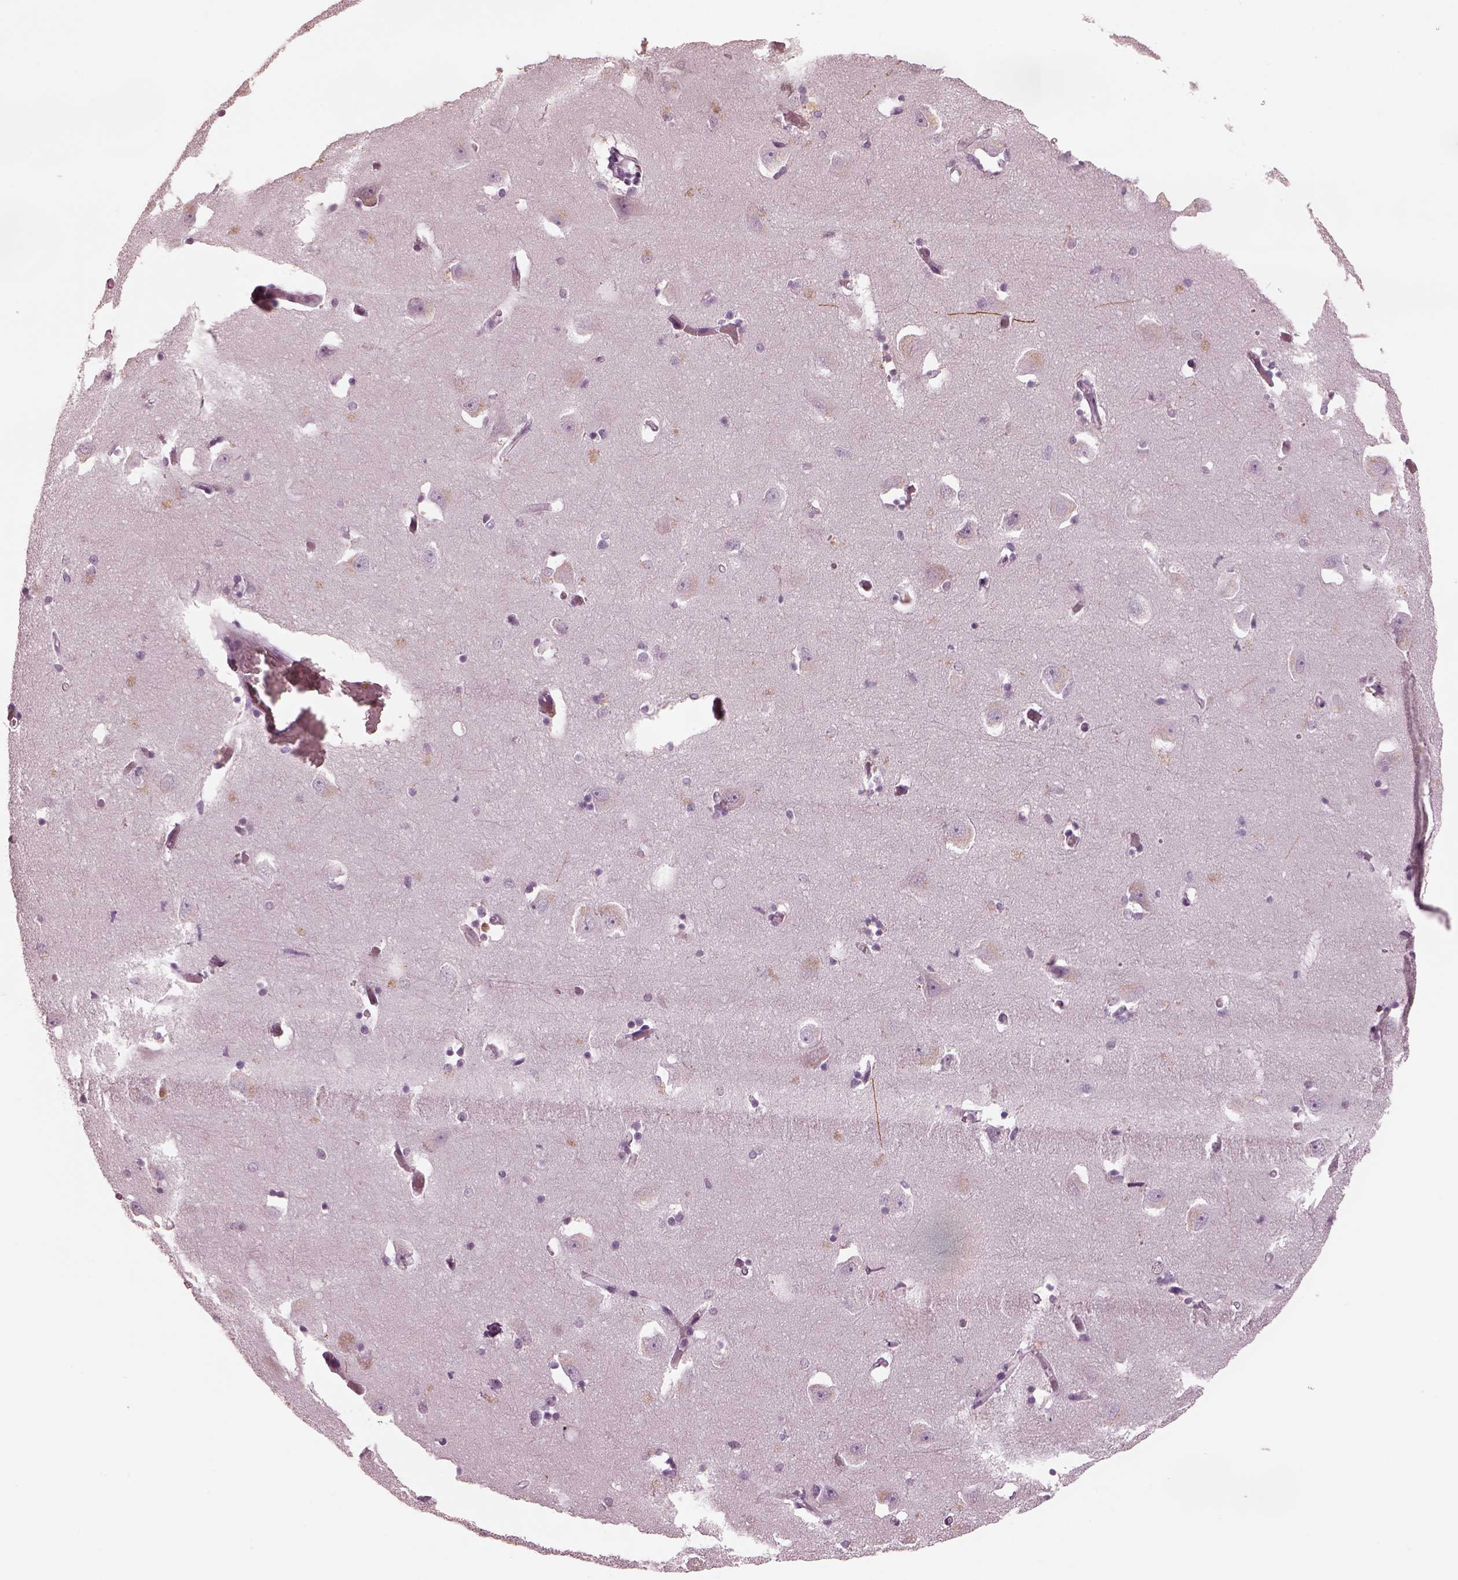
{"staining": {"intensity": "moderate", "quantity": "<25%", "location": "cytoplasmic/membranous"}, "tissue": "caudate", "cell_type": "Glial cells", "image_type": "normal", "snomed": [{"axis": "morphology", "description": "Normal tissue, NOS"}, {"axis": "topography", "description": "Lateral ventricle wall"}, {"axis": "topography", "description": "Hippocampus"}], "caption": "Moderate cytoplasmic/membranous protein expression is identified in approximately <25% of glial cells in caudate. The staining is performed using DAB (3,3'-diaminobenzidine) brown chromogen to label protein expression. The nuclei are counter-stained blue using hematoxylin.", "gene": "MIA", "patient": {"sex": "female", "age": 63}}